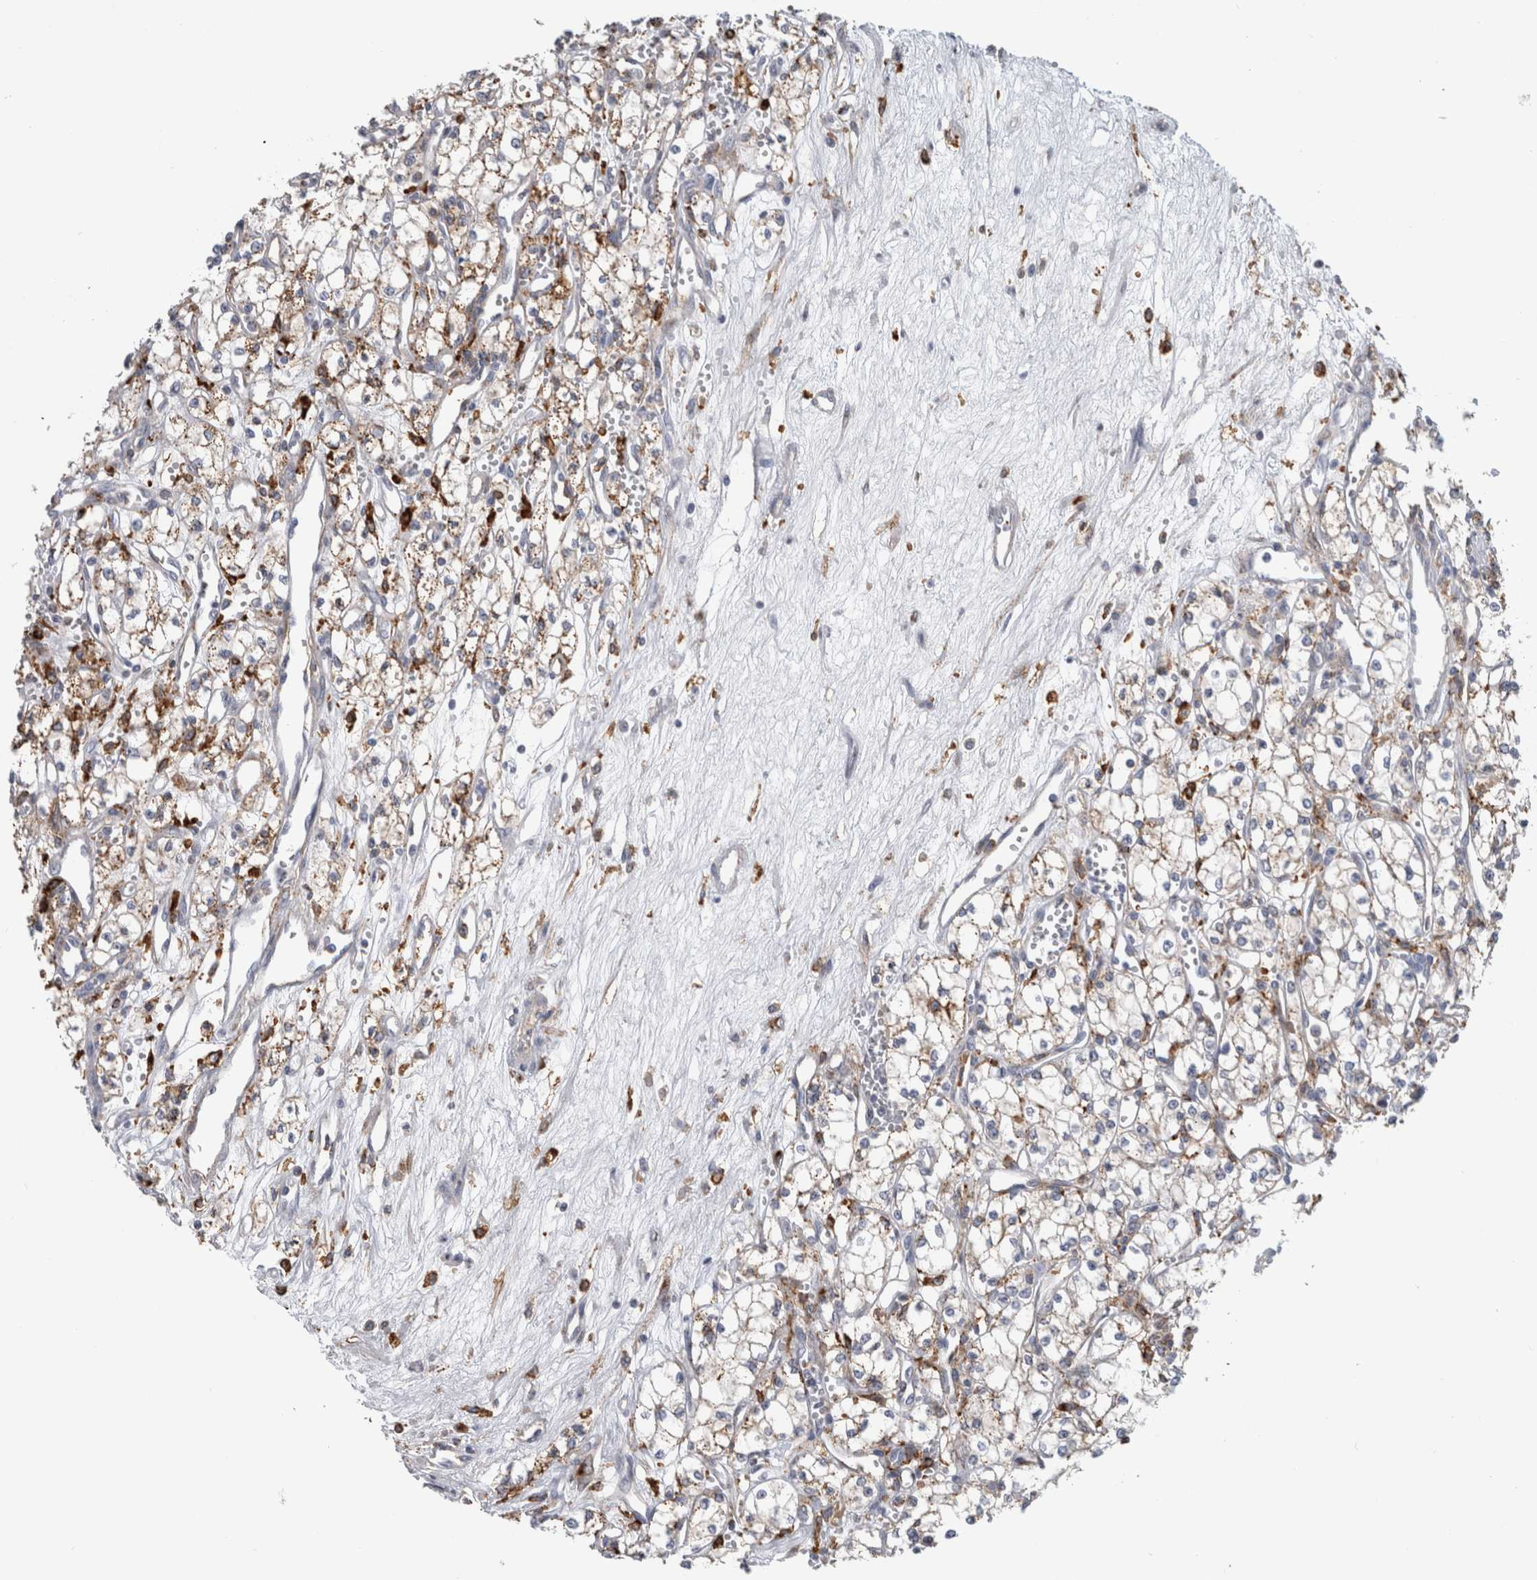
{"staining": {"intensity": "moderate", "quantity": "25%-75%", "location": "cytoplasmic/membranous"}, "tissue": "renal cancer", "cell_type": "Tumor cells", "image_type": "cancer", "snomed": [{"axis": "morphology", "description": "Adenocarcinoma, NOS"}, {"axis": "topography", "description": "Kidney"}], "caption": "High-power microscopy captured an IHC micrograph of renal adenocarcinoma, revealing moderate cytoplasmic/membranous staining in approximately 25%-75% of tumor cells.", "gene": "DNAJC24", "patient": {"sex": "male", "age": 59}}